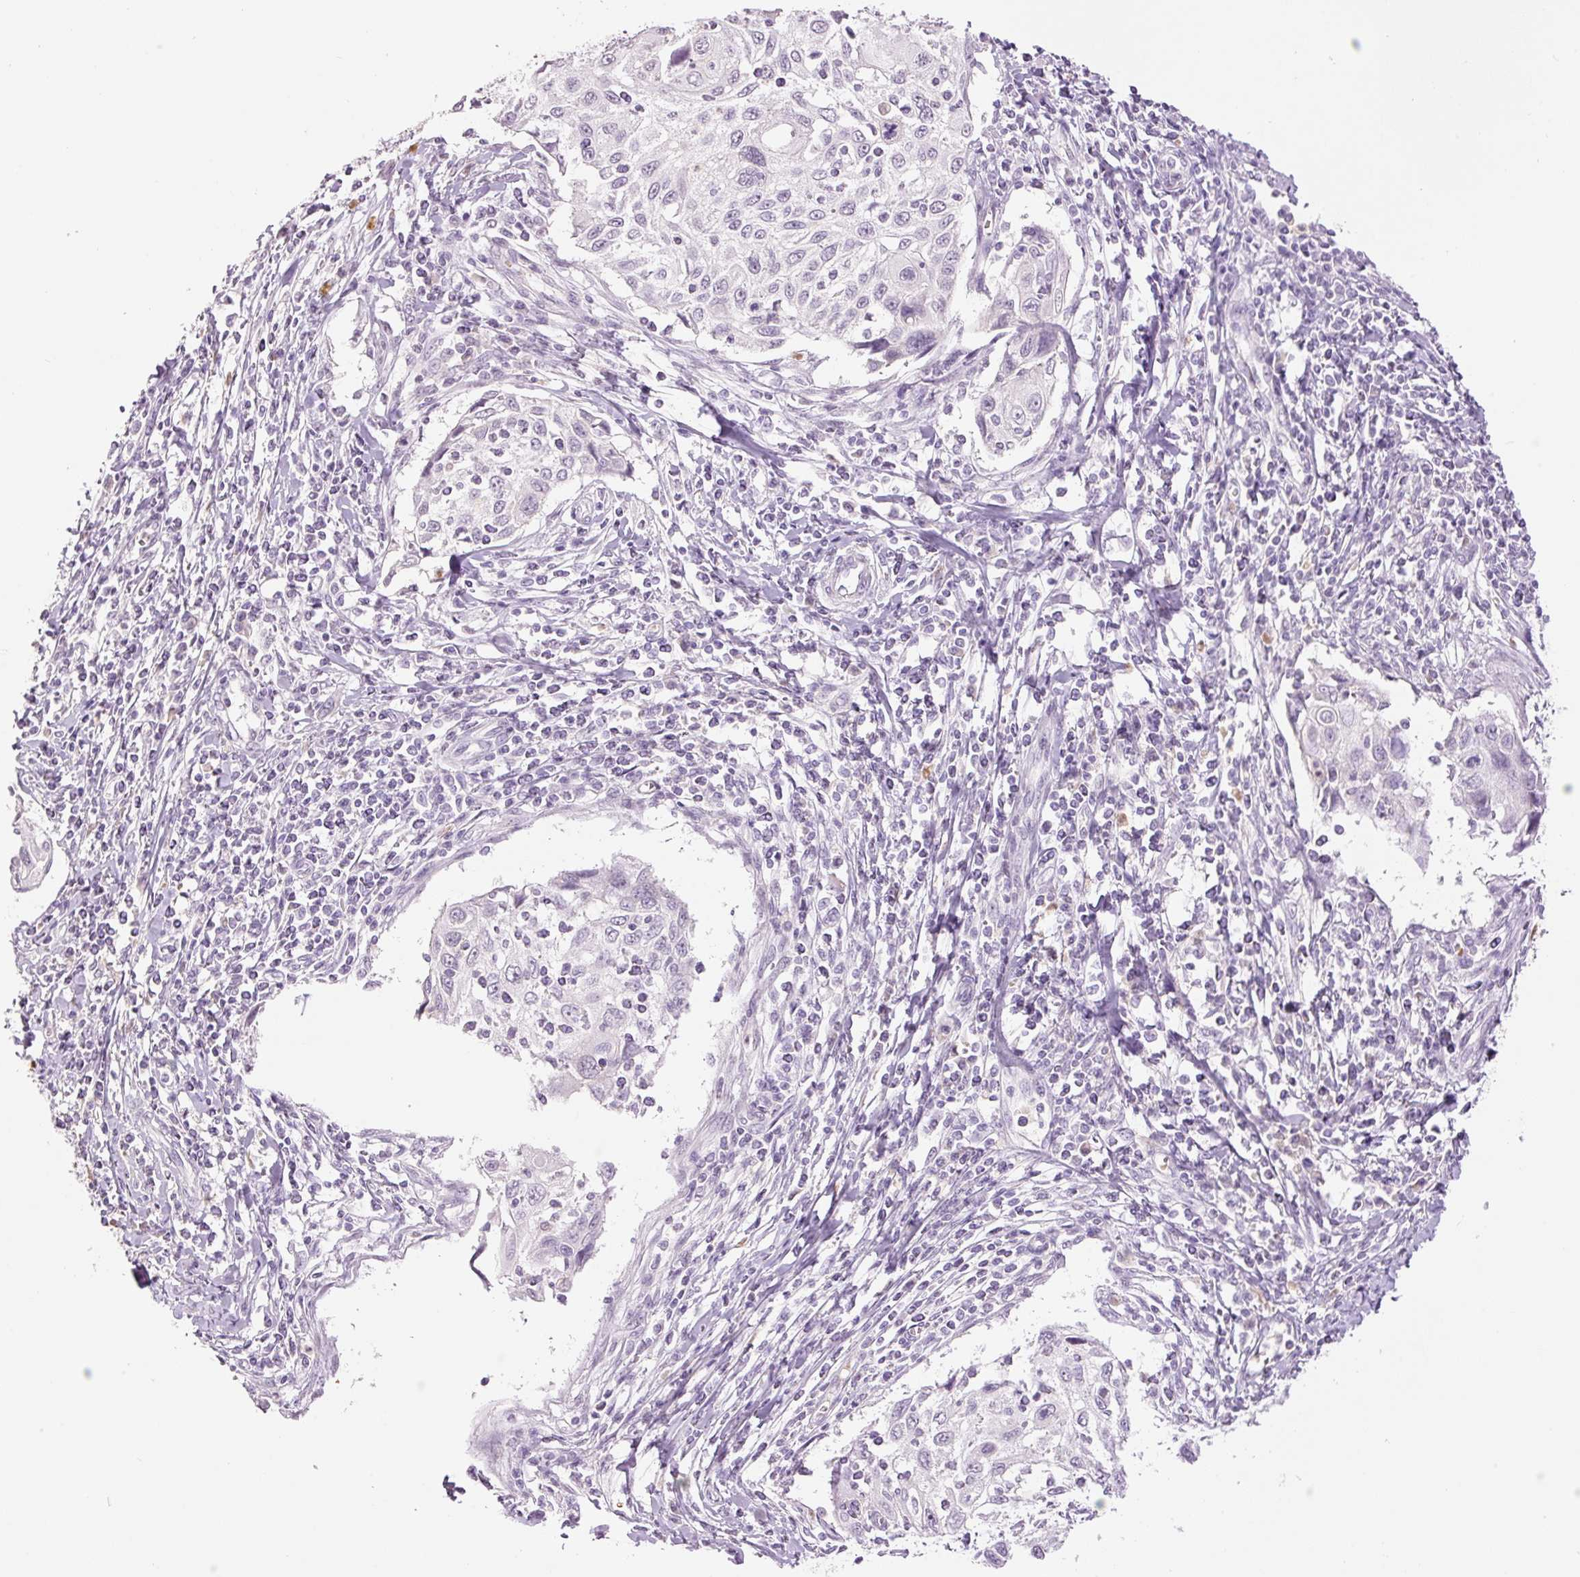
{"staining": {"intensity": "negative", "quantity": "none", "location": "none"}, "tissue": "cervical cancer", "cell_type": "Tumor cells", "image_type": "cancer", "snomed": [{"axis": "morphology", "description": "Squamous cell carcinoma, NOS"}, {"axis": "topography", "description": "Cervix"}], "caption": "IHC photomicrograph of squamous cell carcinoma (cervical) stained for a protein (brown), which exhibits no staining in tumor cells. (Immunohistochemistry, brightfield microscopy, high magnification).", "gene": "LY6G6D", "patient": {"sex": "female", "age": 70}}